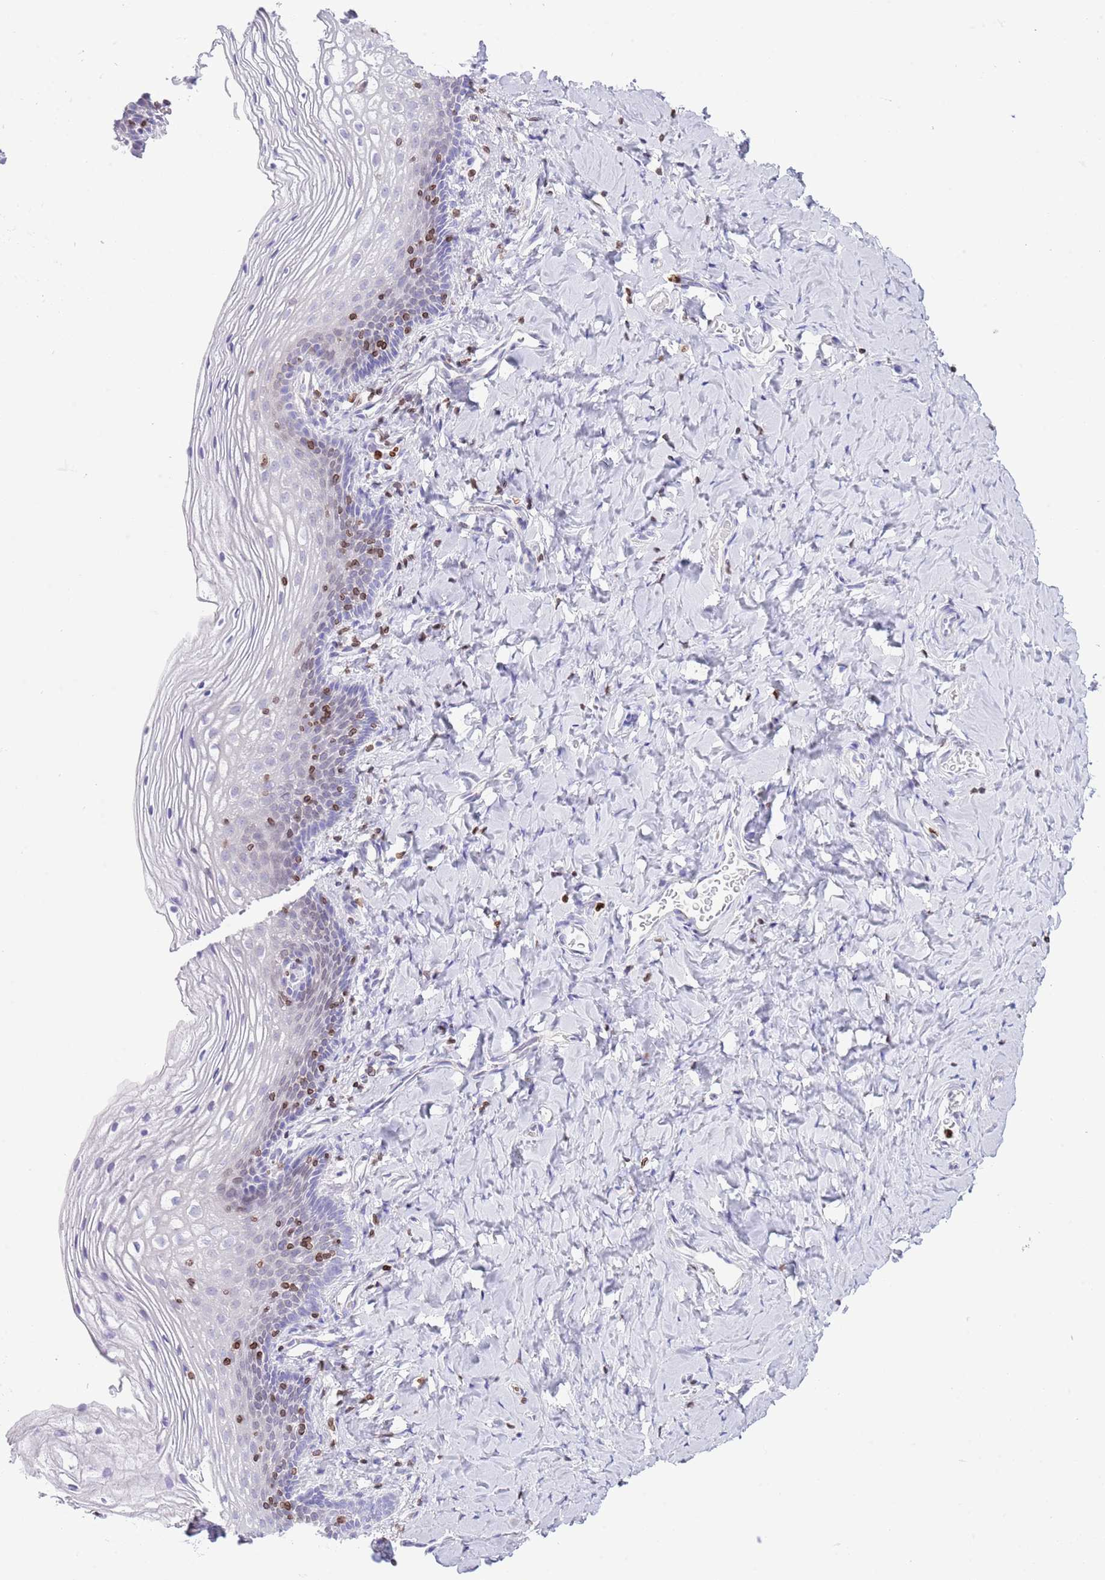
{"staining": {"intensity": "negative", "quantity": "none", "location": "none"}, "tissue": "vagina", "cell_type": "Squamous epithelial cells", "image_type": "normal", "snomed": [{"axis": "morphology", "description": "Normal tissue, NOS"}, {"axis": "topography", "description": "Vagina"}], "caption": "The image shows no significant expression in squamous epithelial cells of vagina.", "gene": "LBR", "patient": {"sex": "female", "age": 60}}